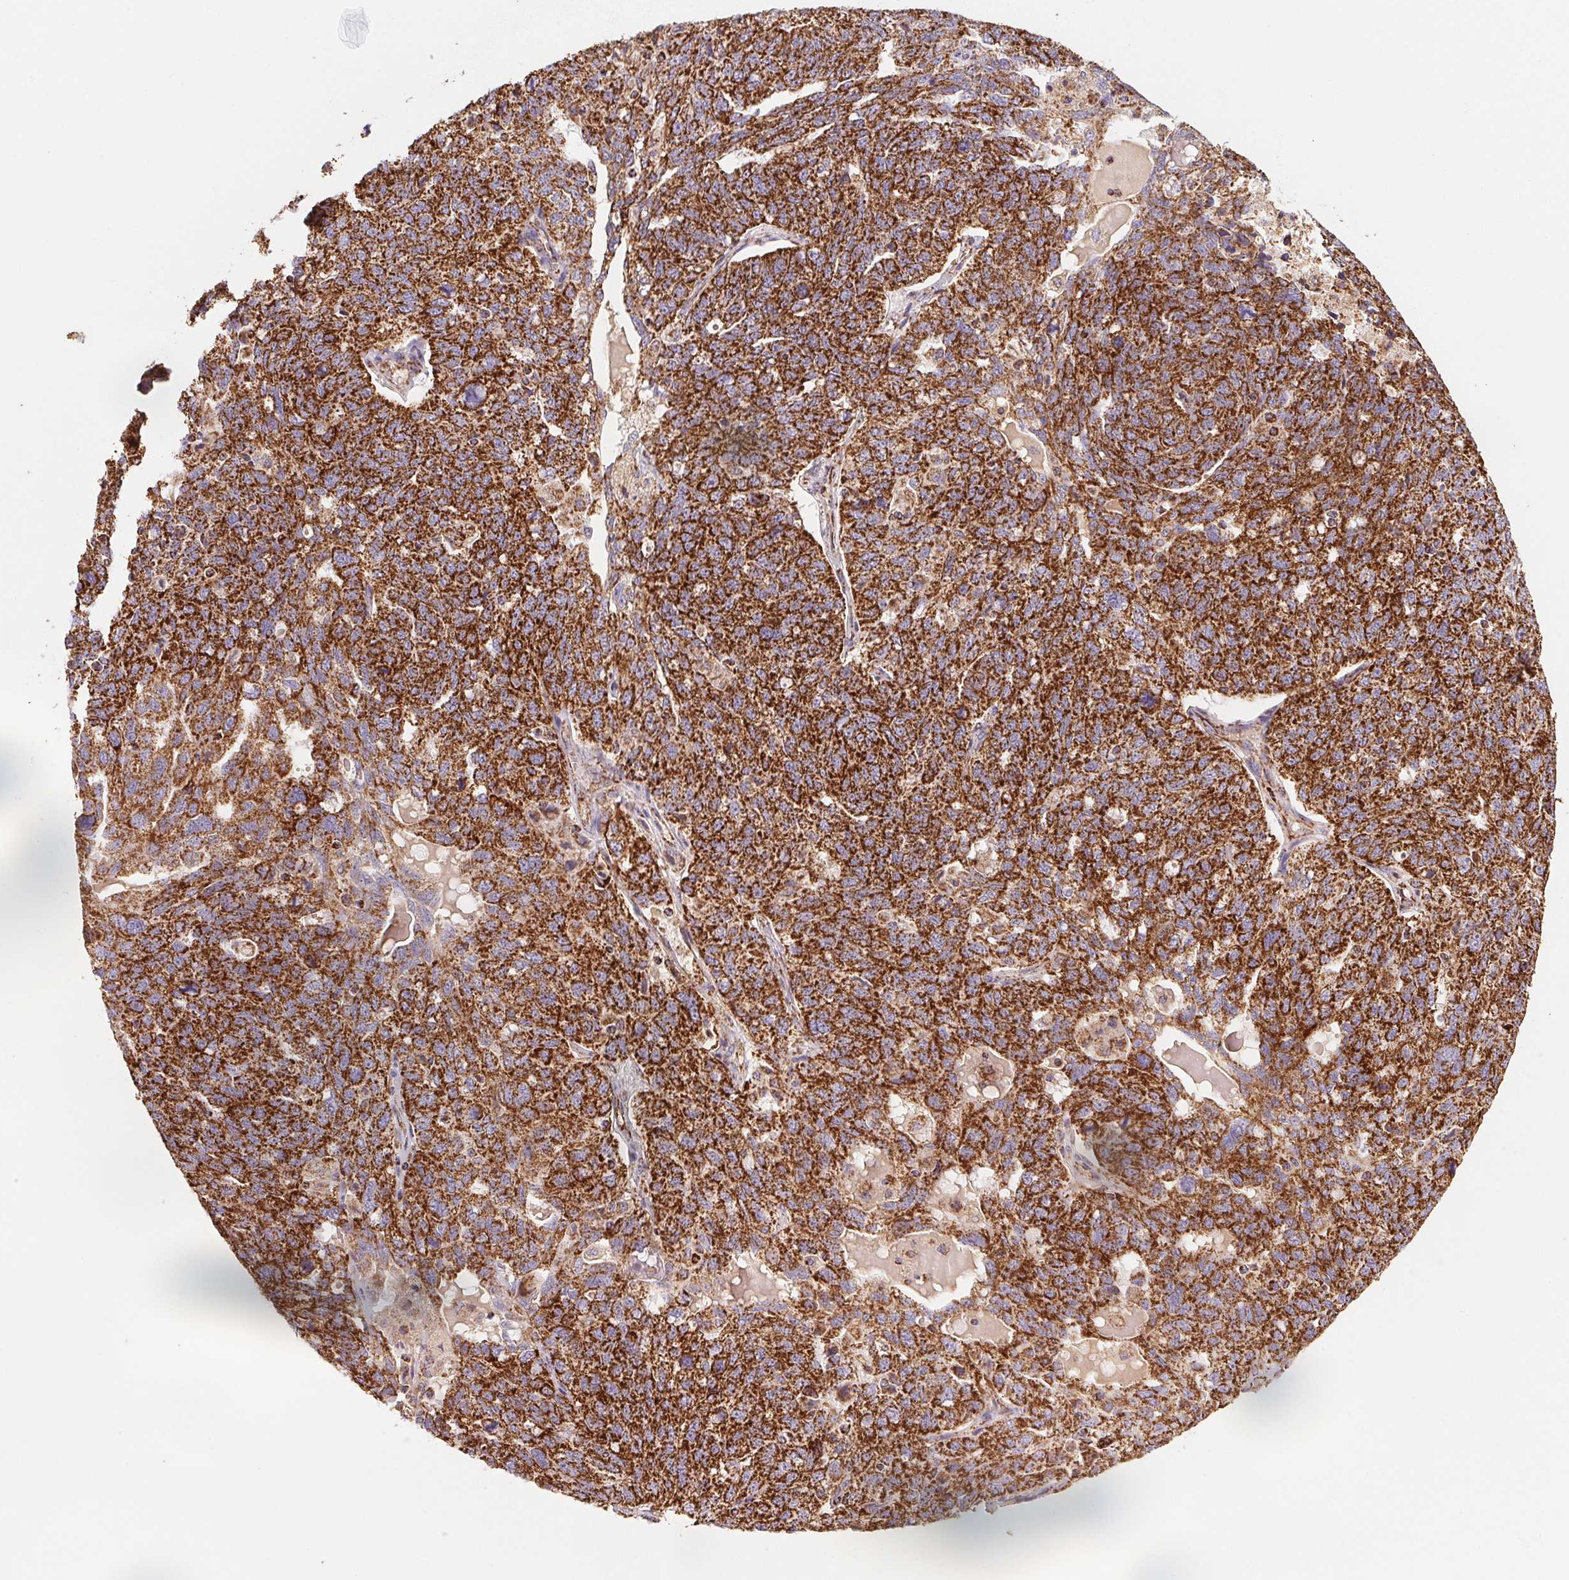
{"staining": {"intensity": "strong", "quantity": ">75%", "location": "cytoplasmic/membranous"}, "tissue": "ovarian cancer", "cell_type": "Tumor cells", "image_type": "cancer", "snomed": [{"axis": "morphology", "description": "Cystadenocarcinoma, serous, NOS"}, {"axis": "topography", "description": "Ovary"}], "caption": "This image shows immunohistochemistry (IHC) staining of ovarian serous cystadenocarcinoma, with high strong cytoplasmic/membranous positivity in approximately >75% of tumor cells.", "gene": "NDUFS2", "patient": {"sex": "female", "age": 71}}